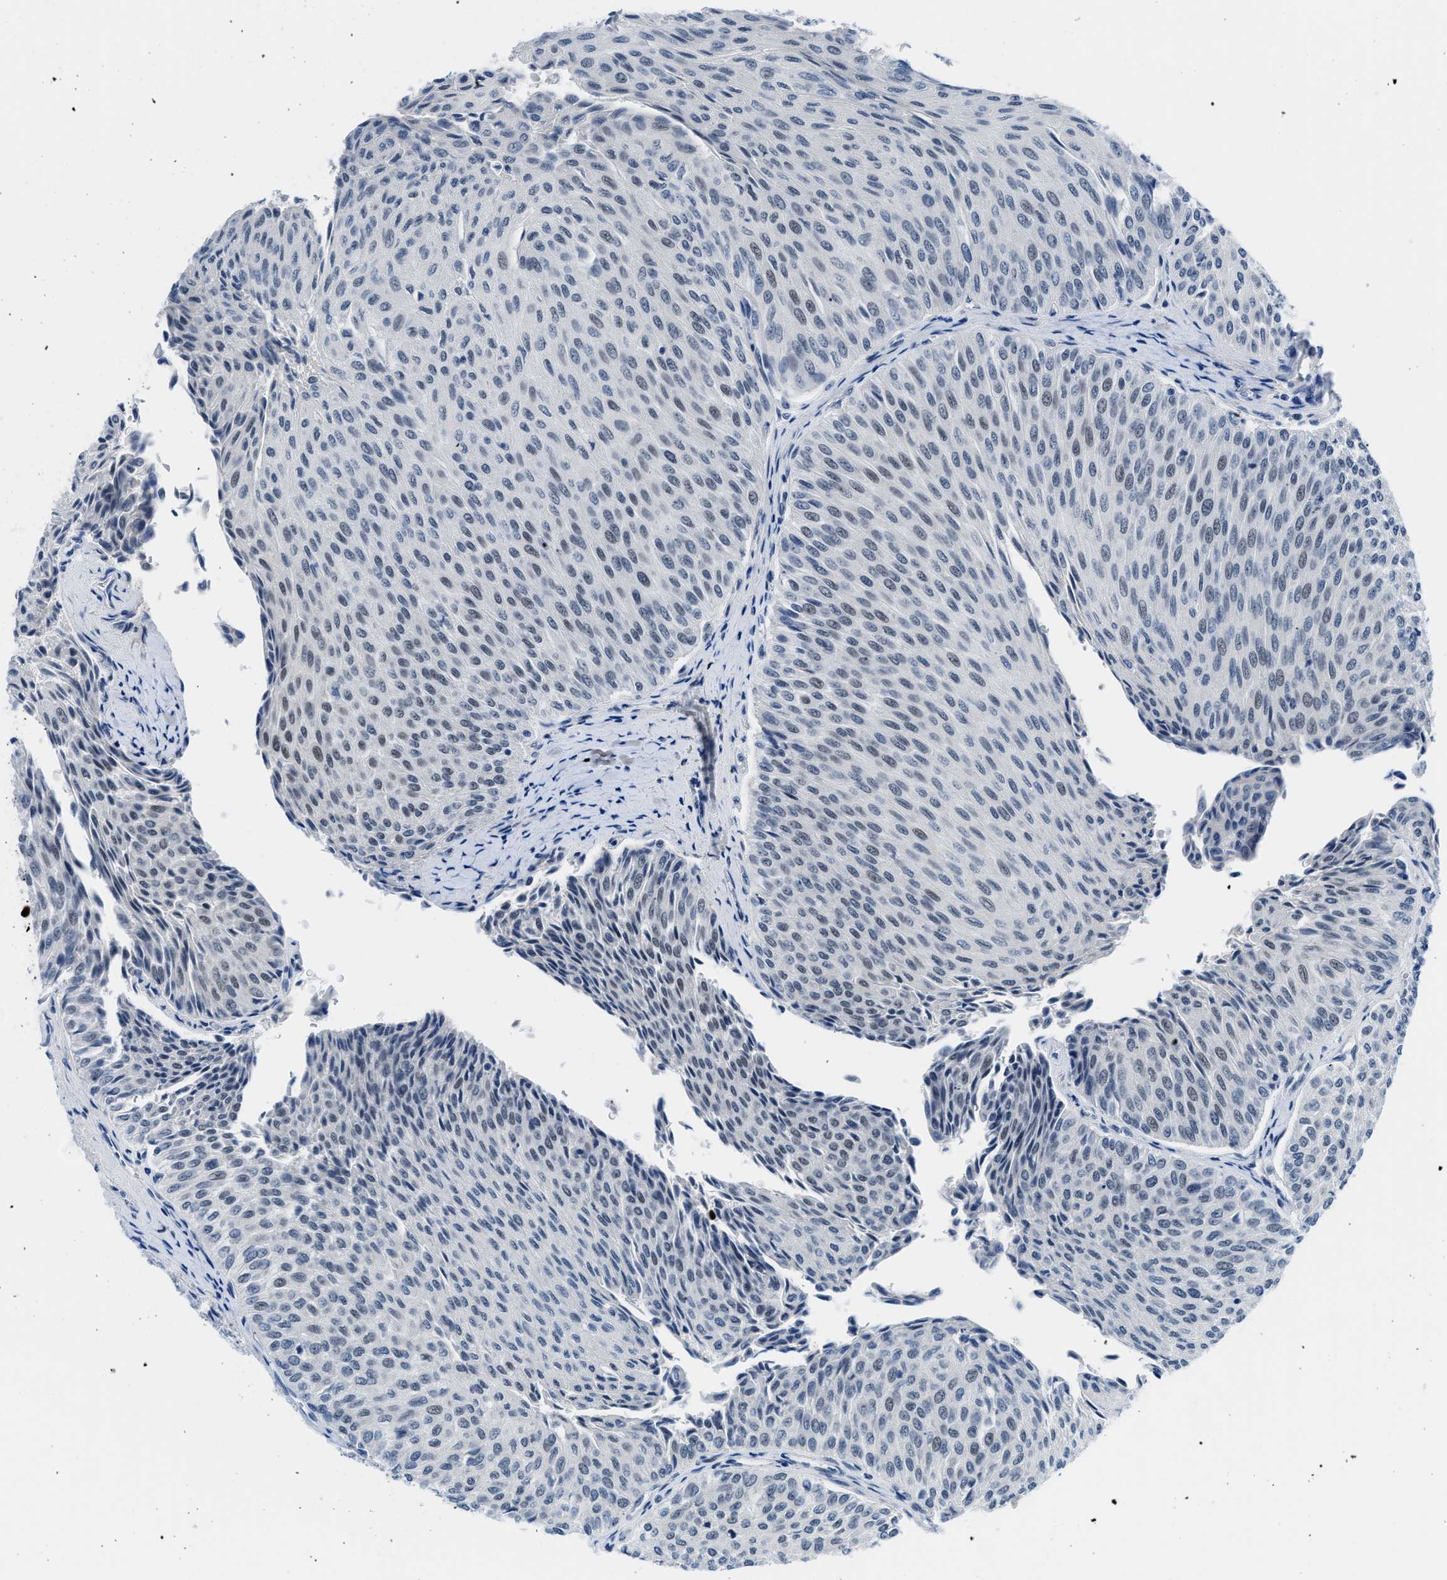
{"staining": {"intensity": "weak", "quantity": "25%-75%", "location": "nuclear"}, "tissue": "urothelial cancer", "cell_type": "Tumor cells", "image_type": "cancer", "snomed": [{"axis": "morphology", "description": "Urothelial carcinoma, Low grade"}, {"axis": "topography", "description": "Urinary bladder"}], "caption": "An image of human urothelial cancer stained for a protein shows weak nuclear brown staining in tumor cells.", "gene": "SMARCAD1", "patient": {"sex": "male", "age": 78}}